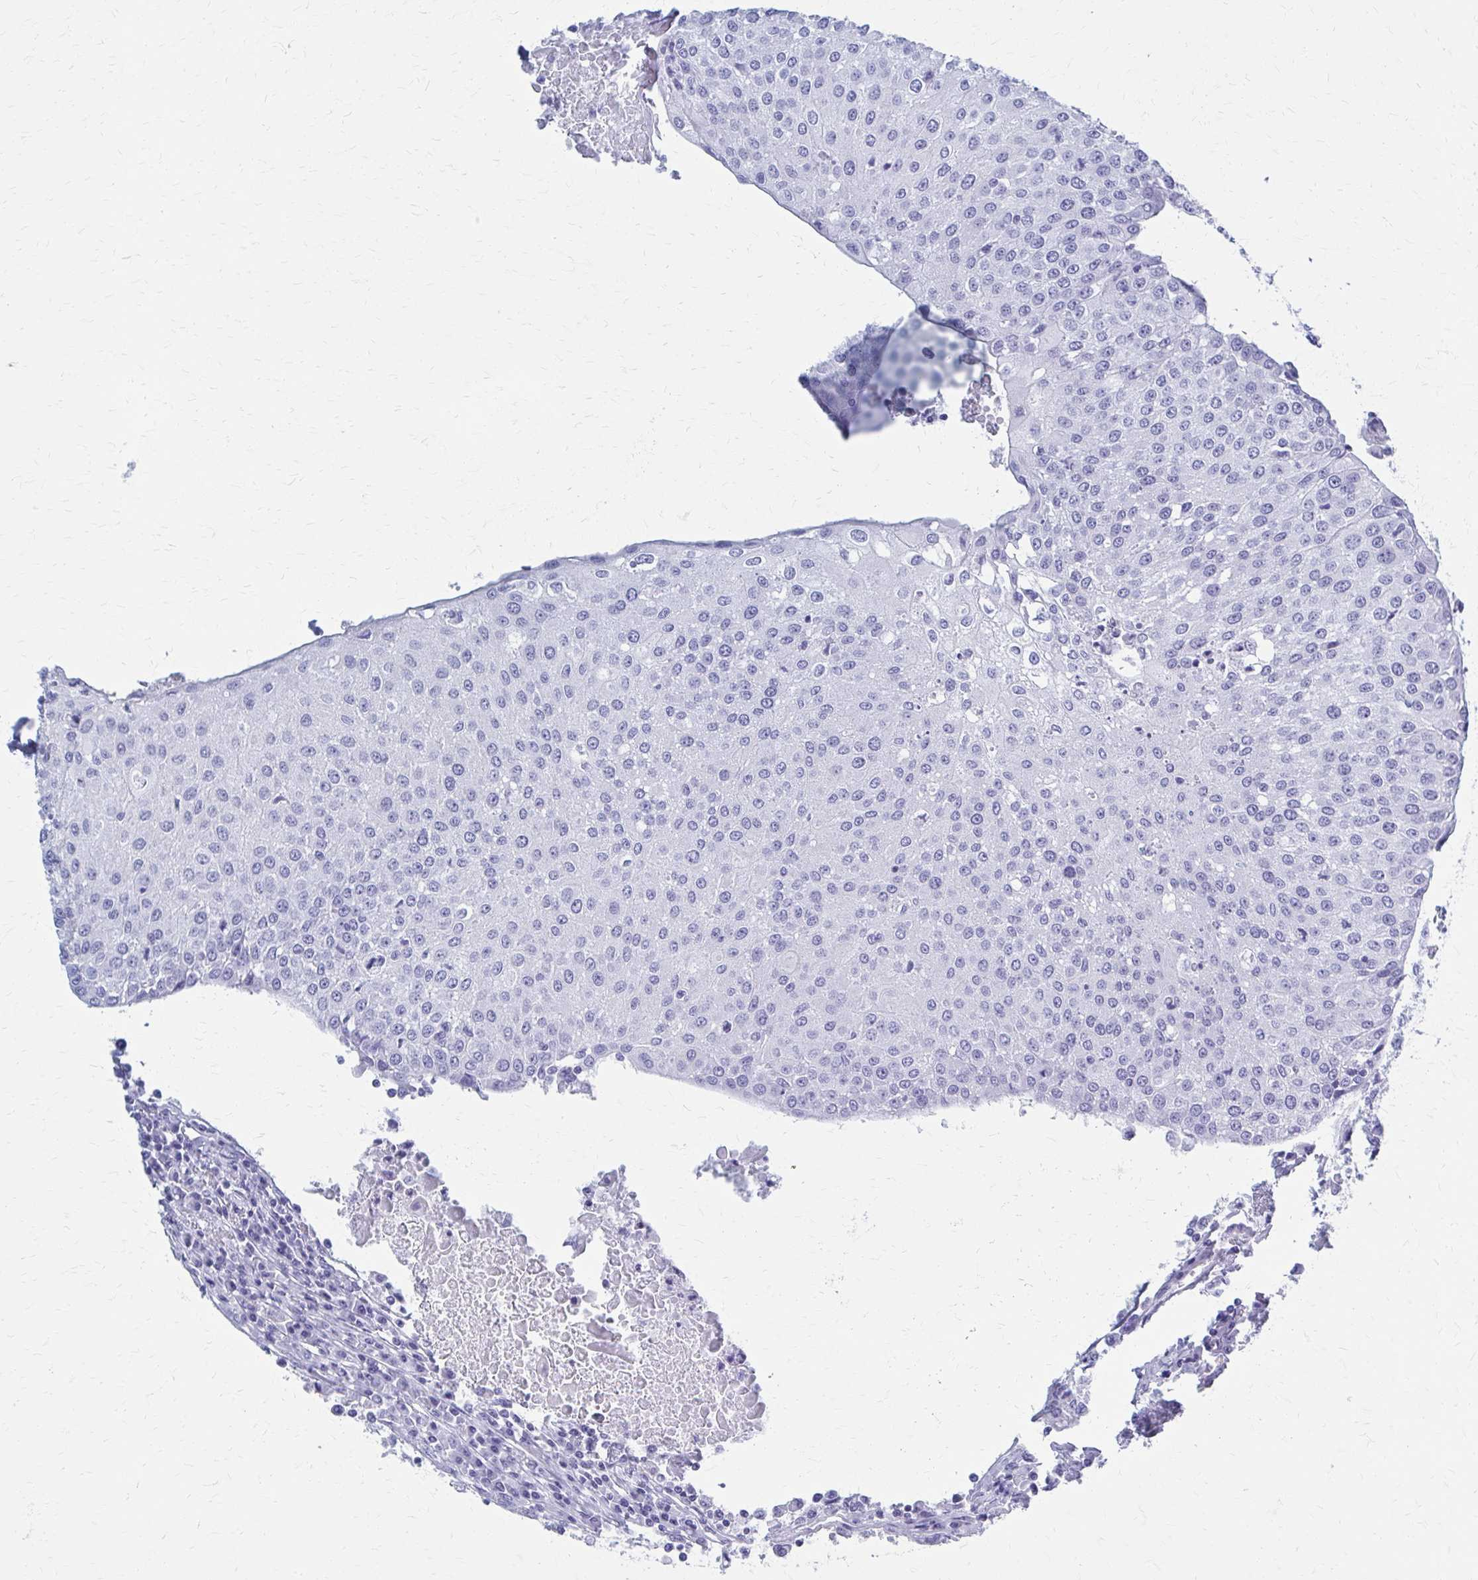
{"staining": {"intensity": "negative", "quantity": "none", "location": "none"}, "tissue": "urothelial cancer", "cell_type": "Tumor cells", "image_type": "cancer", "snomed": [{"axis": "morphology", "description": "Urothelial carcinoma, High grade"}, {"axis": "topography", "description": "Urinary bladder"}], "caption": "High magnification brightfield microscopy of urothelial carcinoma (high-grade) stained with DAB (brown) and counterstained with hematoxylin (blue): tumor cells show no significant staining.", "gene": "CELF5", "patient": {"sex": "female", "age": 85}}